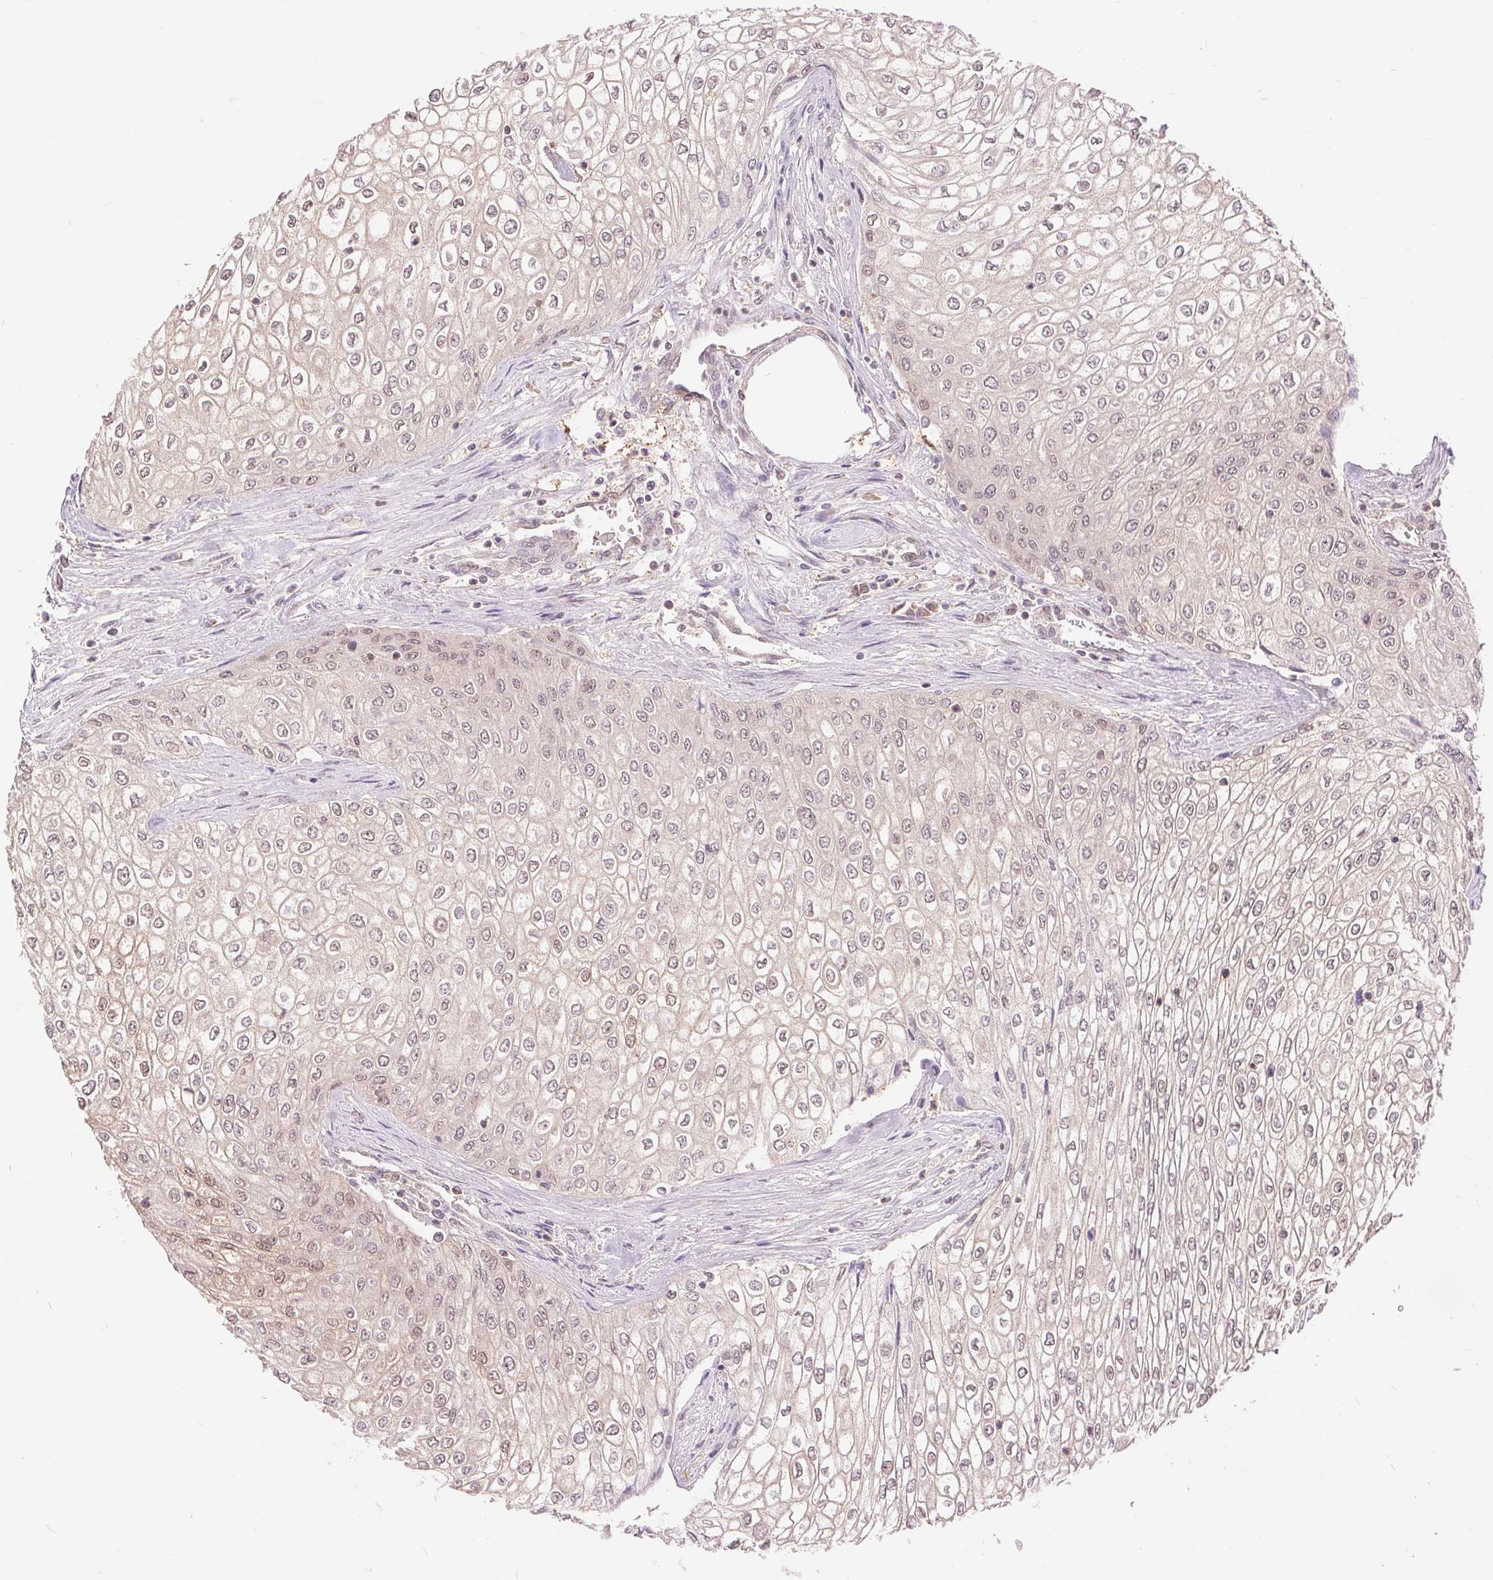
{"staining": {"intensity": "weak", "quantity": "<25%", "location": "nuclear"}, "tissue": "urothelial cancer", "cell_type": "Tumor cells", "image_type": "cancer", "snomed": [{"axis": "morphology", "description": "Urothelial carcinoma, High grade"}, {"axis": "topography", "description": "Urinary bladder"}], "caption": "Protein analysis of high-grade urothelial carcinoma reveals no significant expression in tumor cells.", "gene": "TMEM273", "patient": {"sex": "male", "age": 62}}